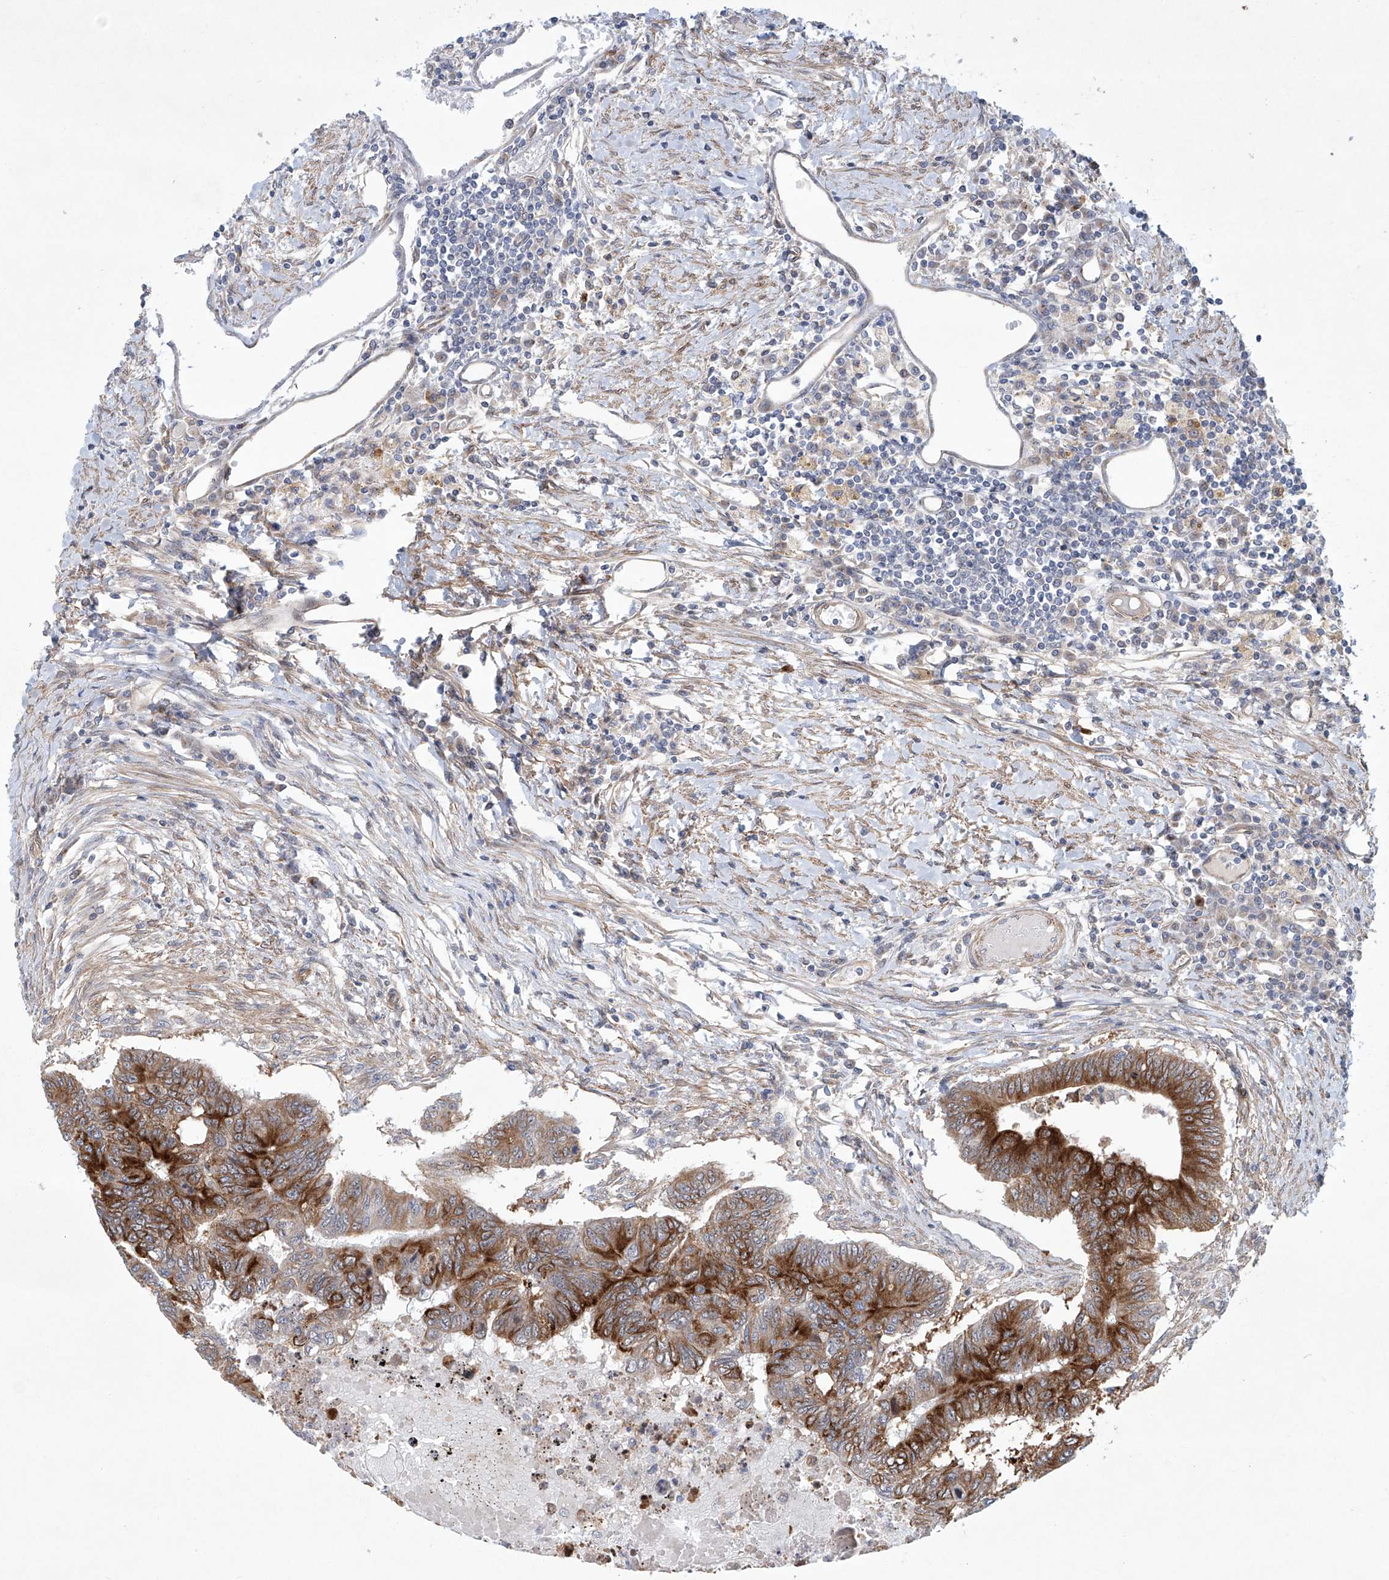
{"staining": {"intensity": "strong", "quantity": "25%-75%", "location": "cytoplasmic/membranous"}, "tissue": "colorectal cancer", "cell_type": "Tumor cells", "image_type": "cancer", "snomed": [{"axis": "morphology", "description": "Adenoma, NOS"}, {"axis": "morphology", "description": "Adenocarcinoma, NOS"}, {"axis": "topography", "description": "Colon"}], "caption": "Brown immunohistochemical staining in human colorectal adenocarcinoma displays strong cytoplasmic/membranous expression in approximately 25%-75% of tumor cells.", "gene": "KLC4", "patient": {"sex": "male", "age": 79}}